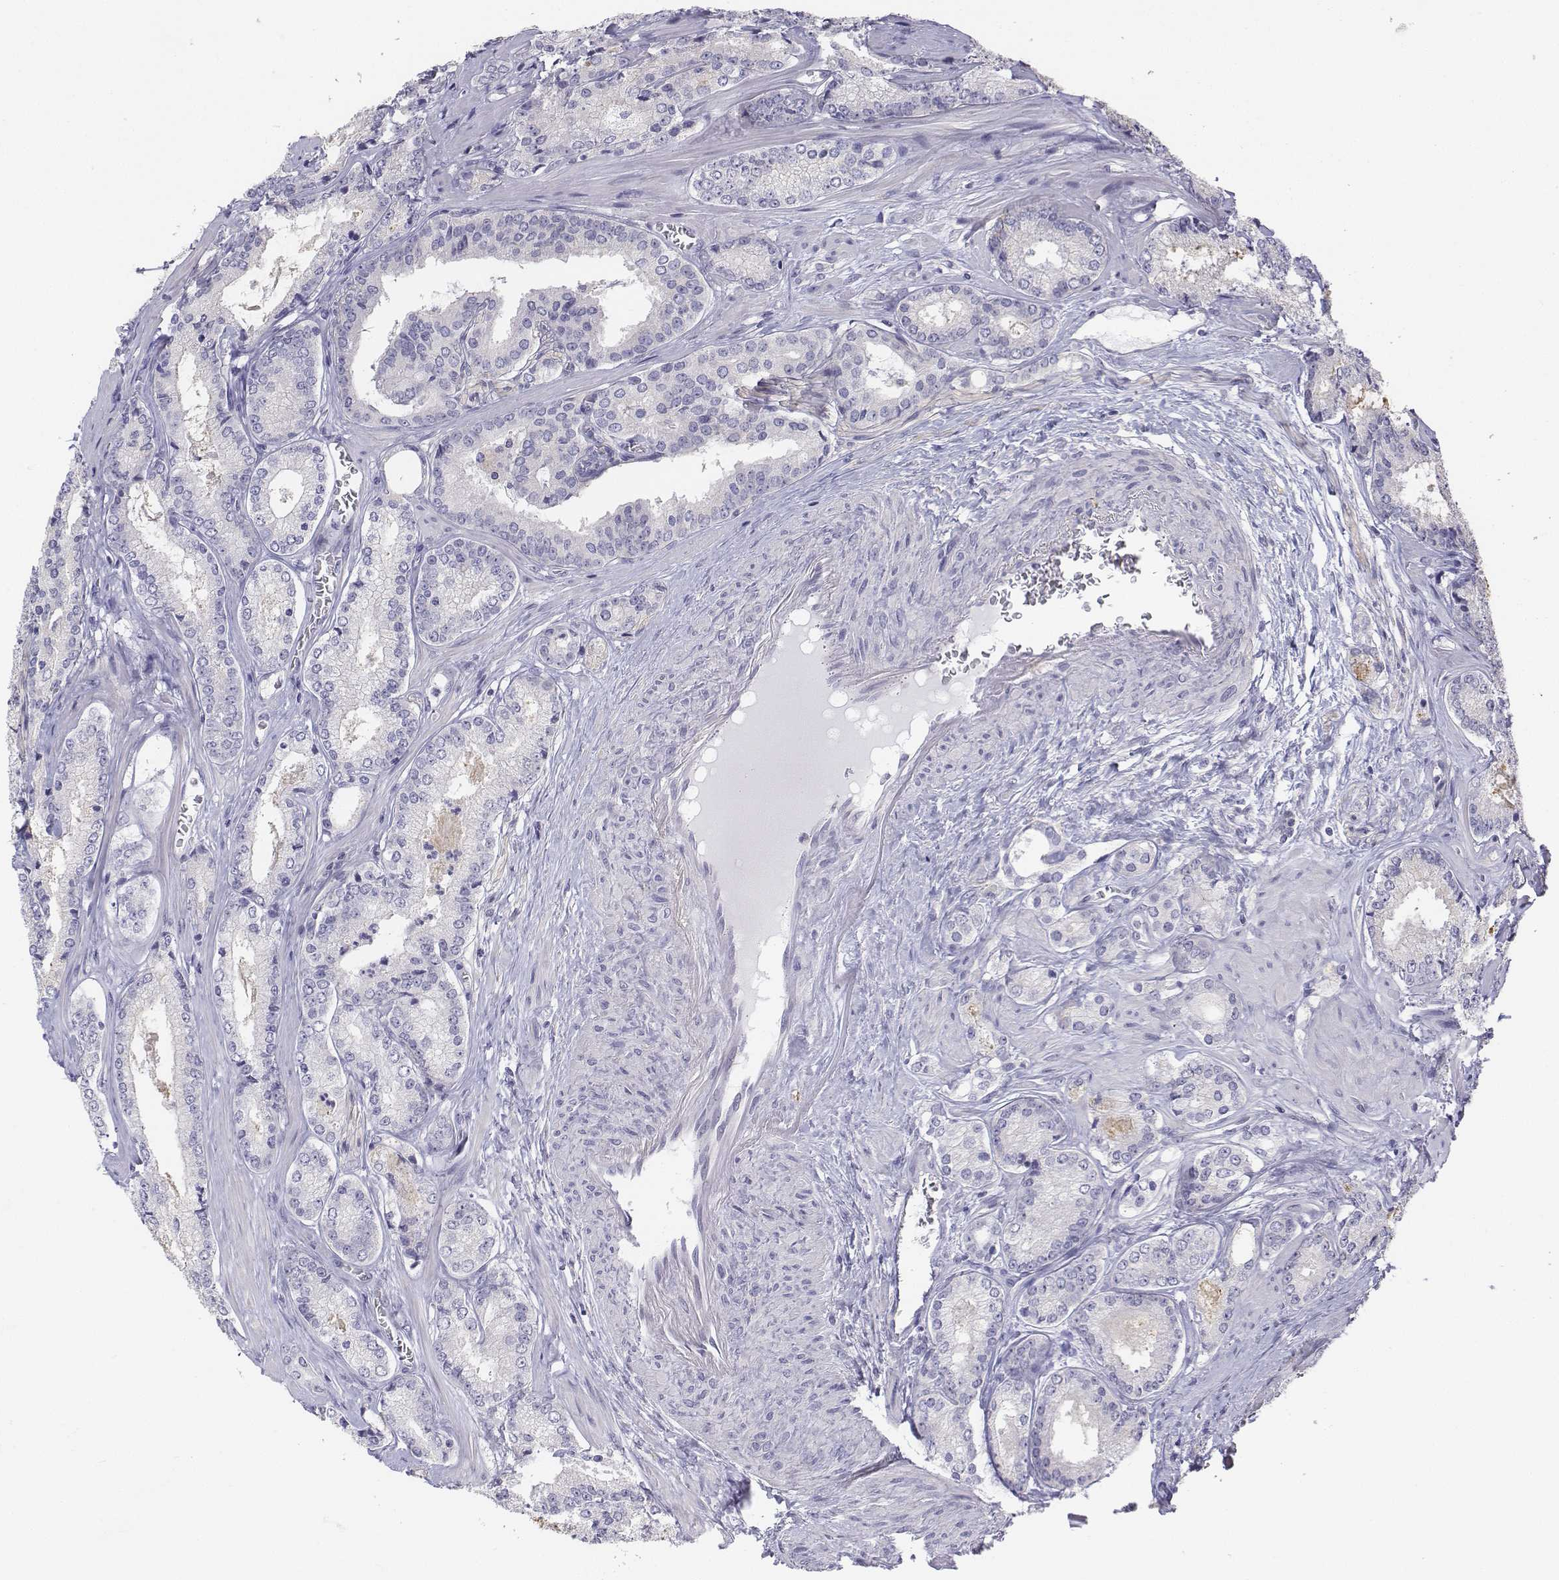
{"staining": {"intensity": "negative", "quantity": "none", "location": "none"}, "tissue": "prostate cancer", "cell_type": "Tumor cells", "image_type": "cancer", "snomed": [{"axis": "morphology", "description": "Adenocarcinoma, Low grade"}, {"axis": "topography", "description": "Prostate"}], "caption": "This micrograph is of prostate cancer (adenocarcinoma (low-grade)) stained with immunohistochemistry (IHC) to label a protein in brown with the nuclei are counter-stained blue. There is no expression in tumor cells.", "gene": "LGSN", "patient": {"sex": "male", "age": 56}}